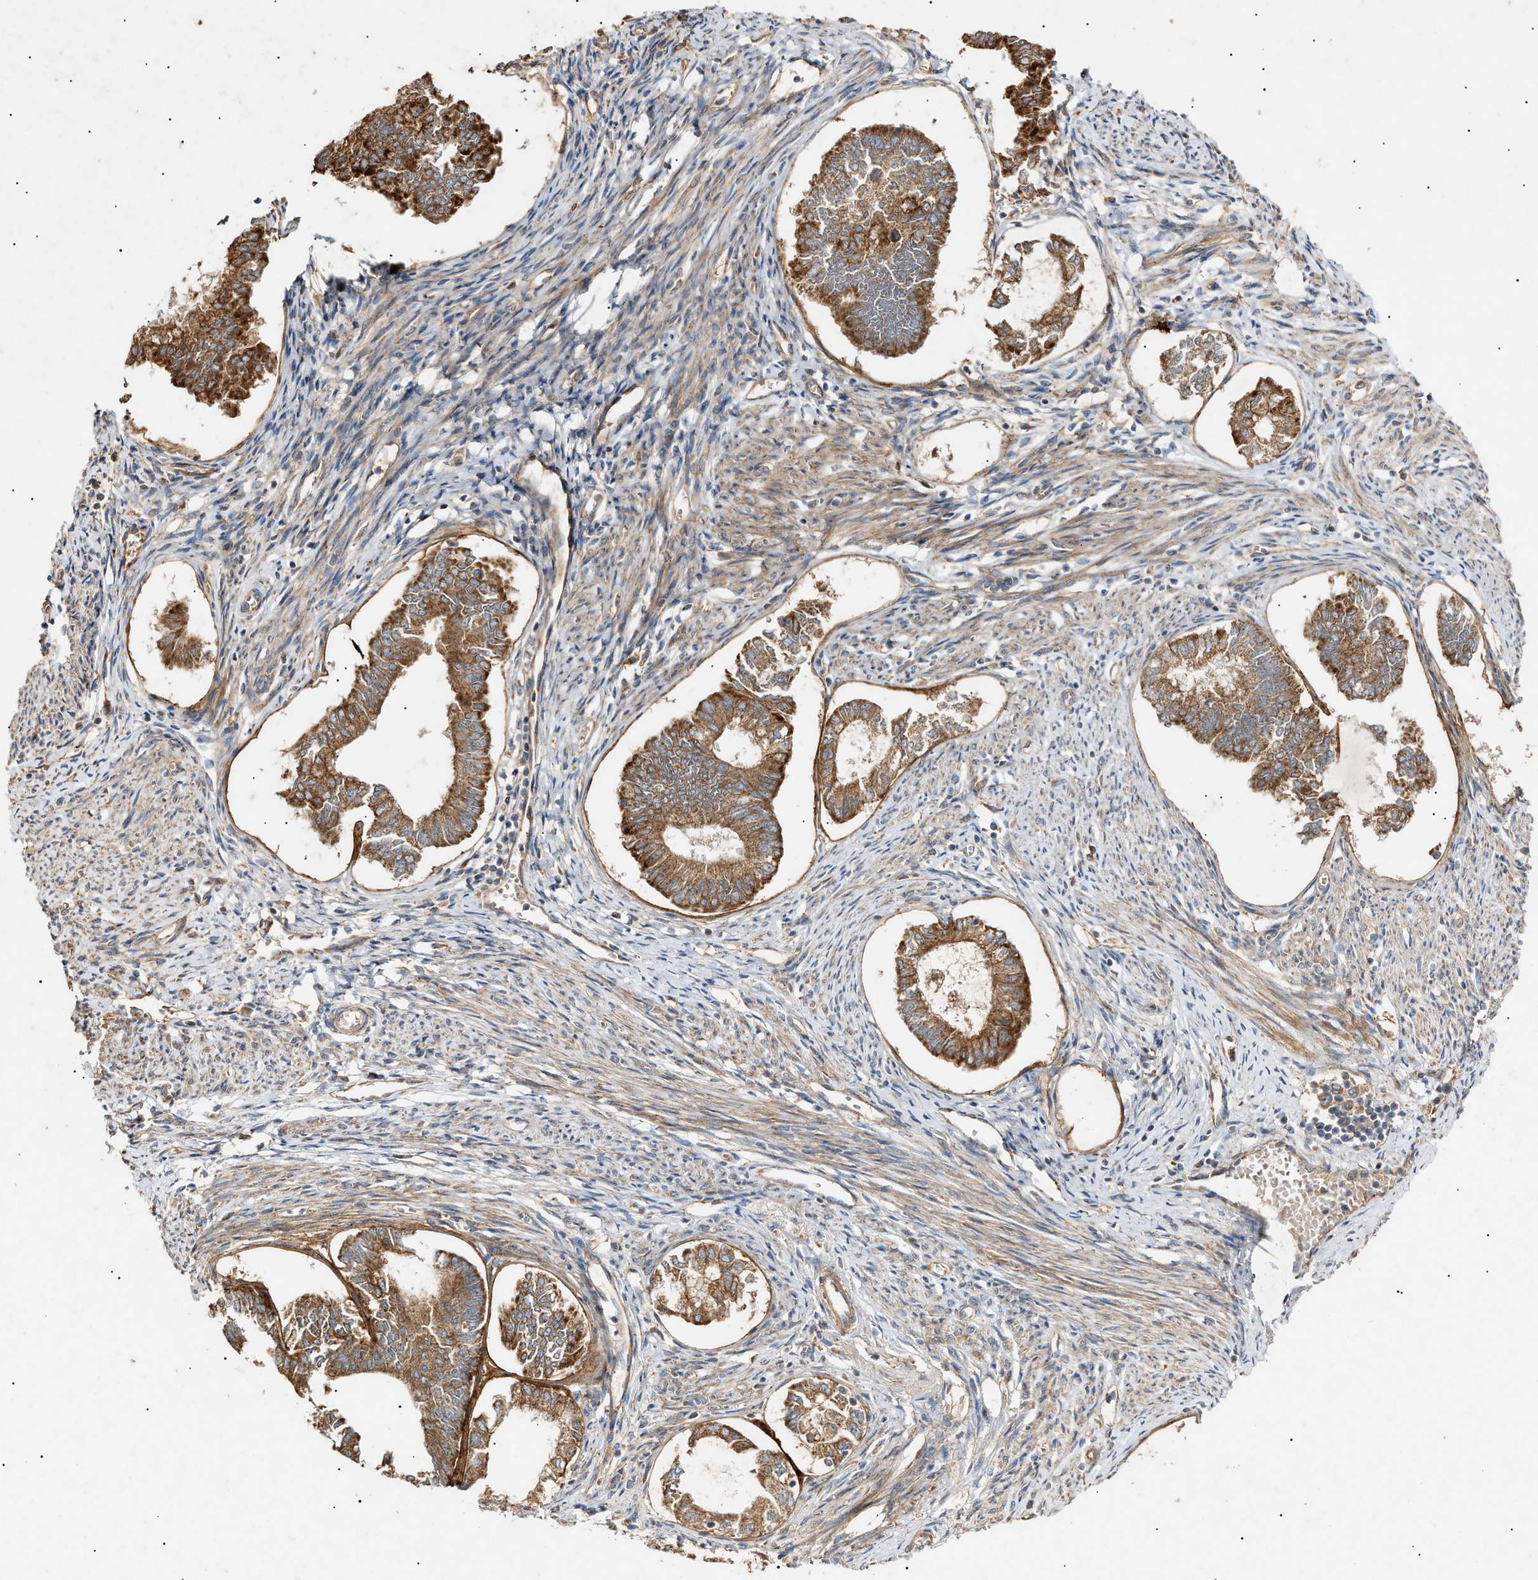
{"staining": {"intensity": "strong", "quantity": ">75%", "location": "cytoplasmic/membranous"}, "tissue": "endometrial cancer", "cell_type": "Tumor cells", "image_type": "cancer", "snomed": [{"axis": "morphology", "description": "Adenocarcinoma, NOS"}, {"axis": "topography", "description": "Endometrium"}], "caption": "Endometrial cancer stained with immunohistochemistry (IHC) reveals strong cytoplasmic/membranous expression in approximately >75% of tumor cells.", "gene": "MTCH1", "patient": {"sex": "female", "age": 86}}